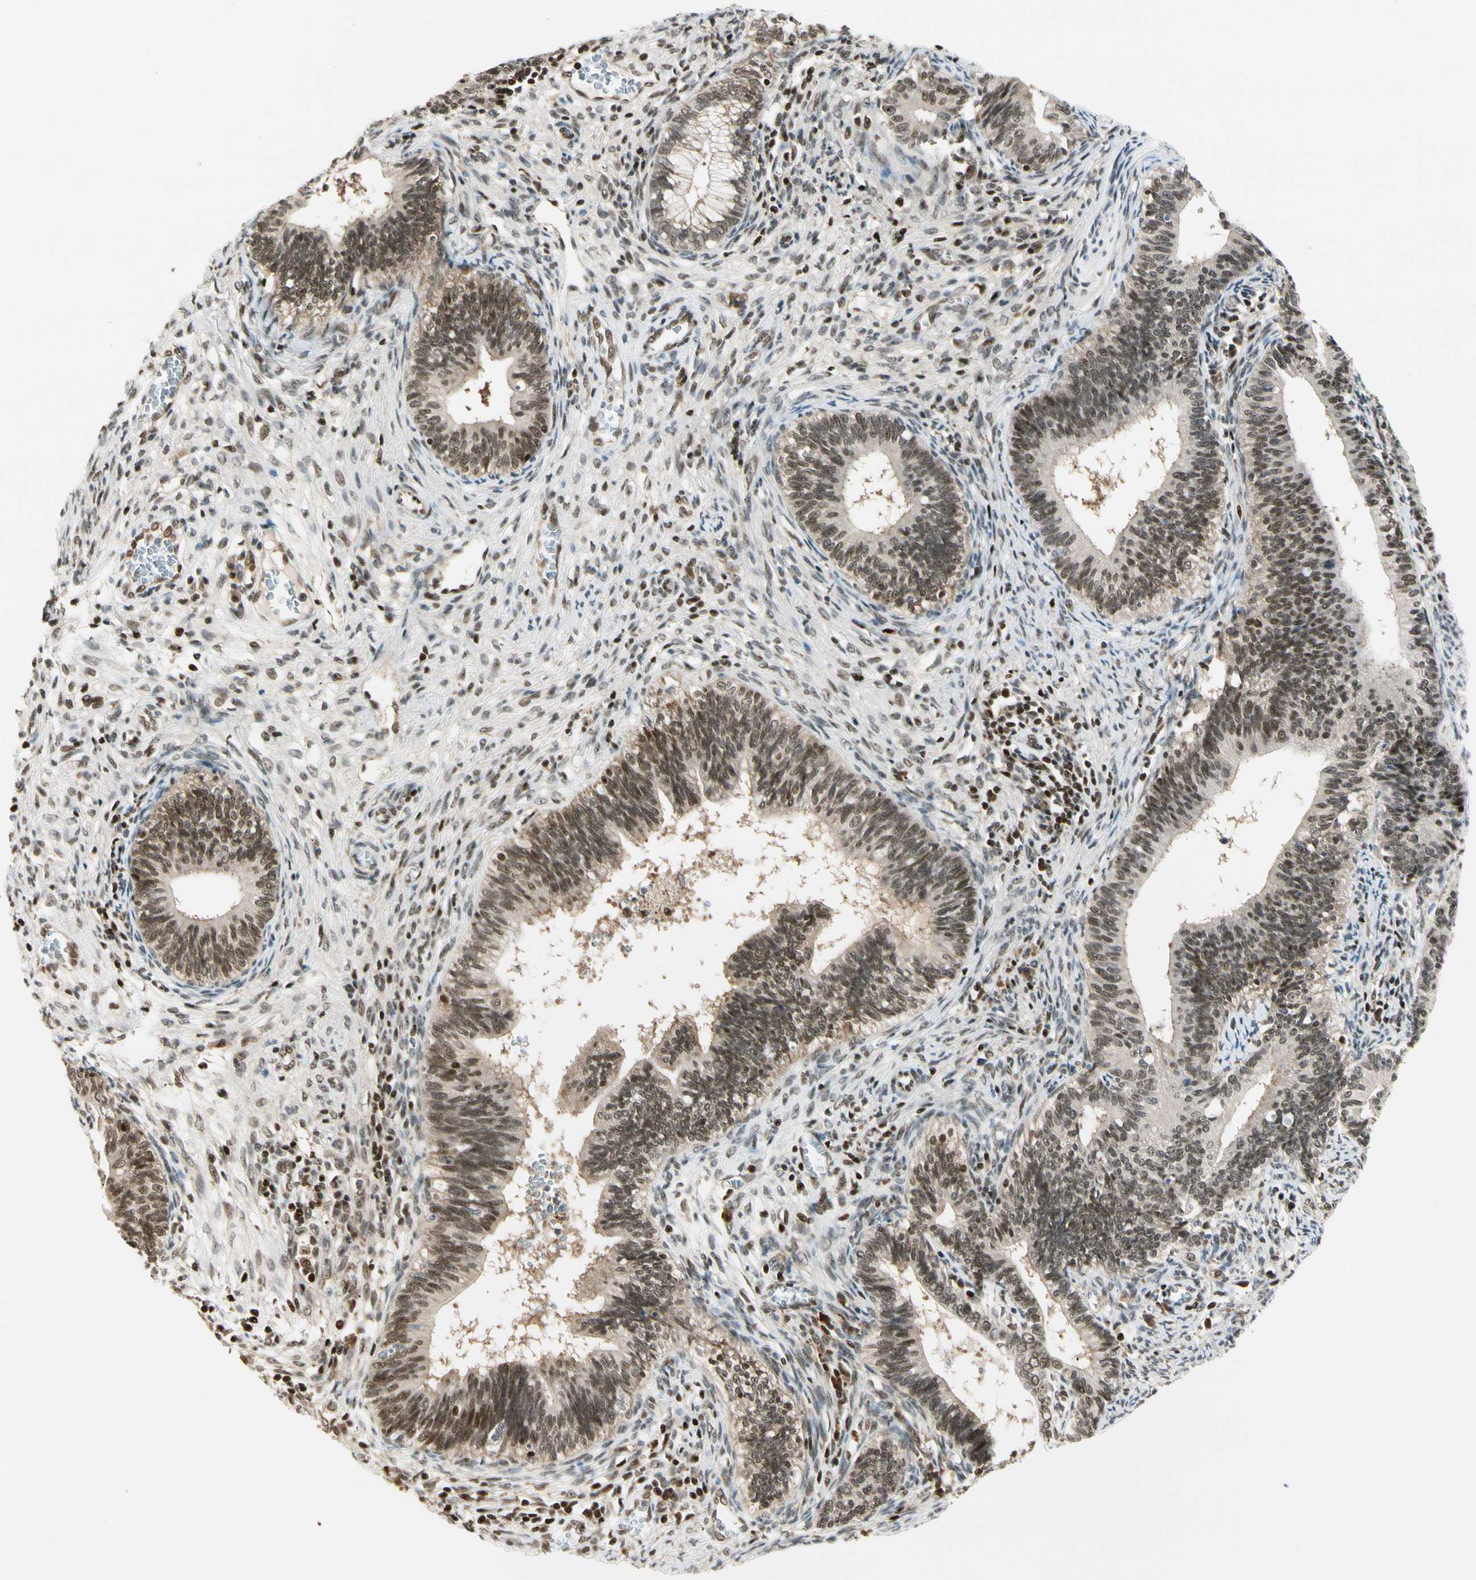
{"staining": {"intensity": "moderate", "quantity": ">75%", "location": "cytoplasmic/membranous,nuclear"}, "tissue": "cervical cancer", "cell_type": "Tumor cells", "image_type": "cancer", "snomed": [{"axis": "morphology", "description": "Adenocarcinoma, NOS"}, {"axis": "topography", "description": "Cervix"}], "caption": "IHC of cervical cancer demonstrates medium levels of moderate cytoplasmic/membranous and nuclear expression in approximately >75% of tumor cells.", "gene": "DAXX", "patient": {"sex": "female", "age": 44}}